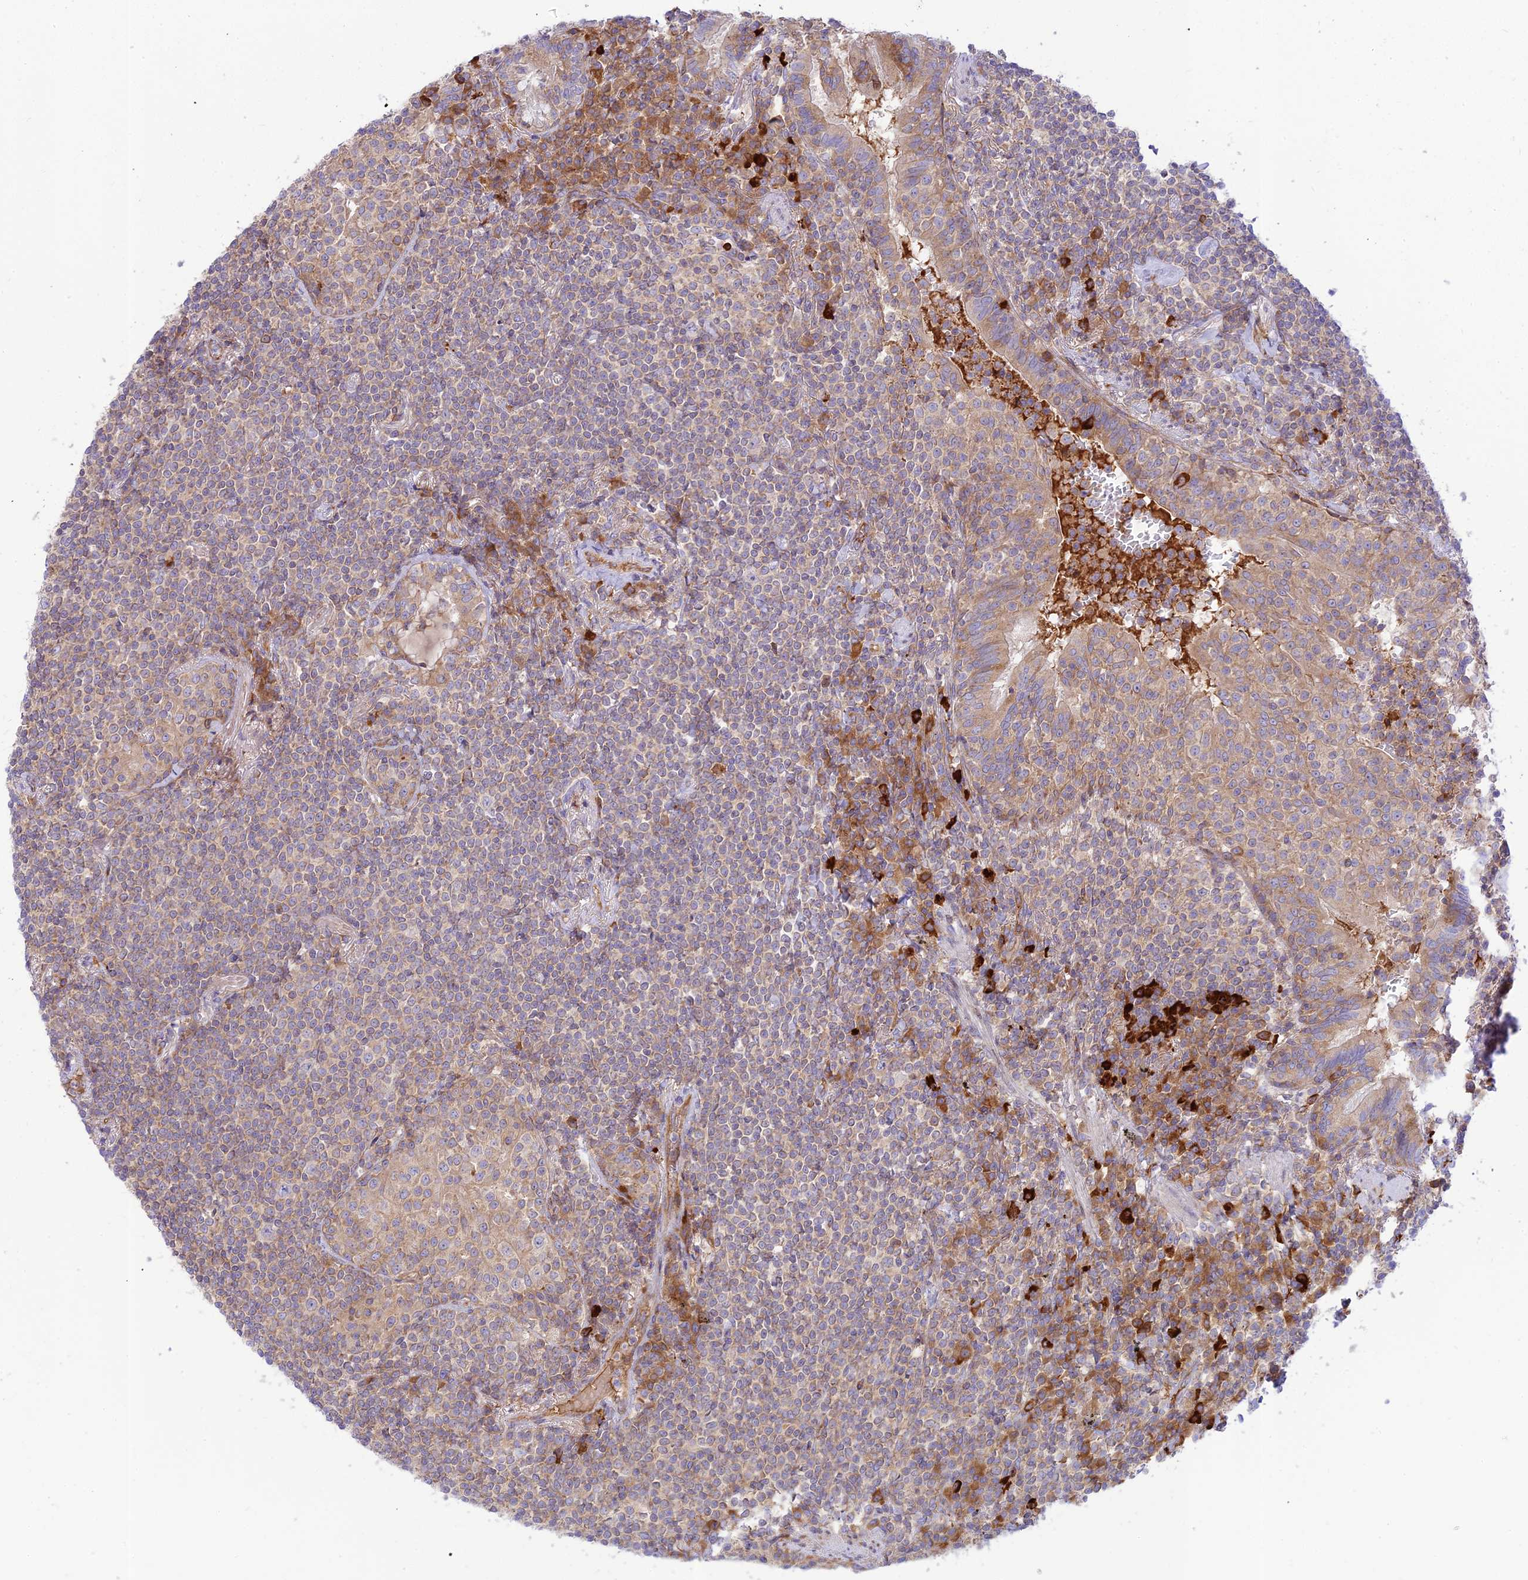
{"staining": {"intensity": "weak", "quantity": "25%-75%", "location": "cytoplasmic/membranous"}, "tissue": "lymphoma", "cell_type": "Tumor cells", "image_type": "cancer", "snomed": [{"axis": "morphology", "description": "Malignant lymphoma, non-Hodgkin's type, Low grade"}, {"axis": "topography", "description": "Lung"}], "caption": "Immunohistochemistry of human malignant lymphoma, non-Hodgkin's type (low-grade) shows low levels of weak cytoplasmic/membranous expression in approximately 25%-75% of tumor cells.", "gene": "PIMREG", "patient": {"sex": "female", "age": 71}}